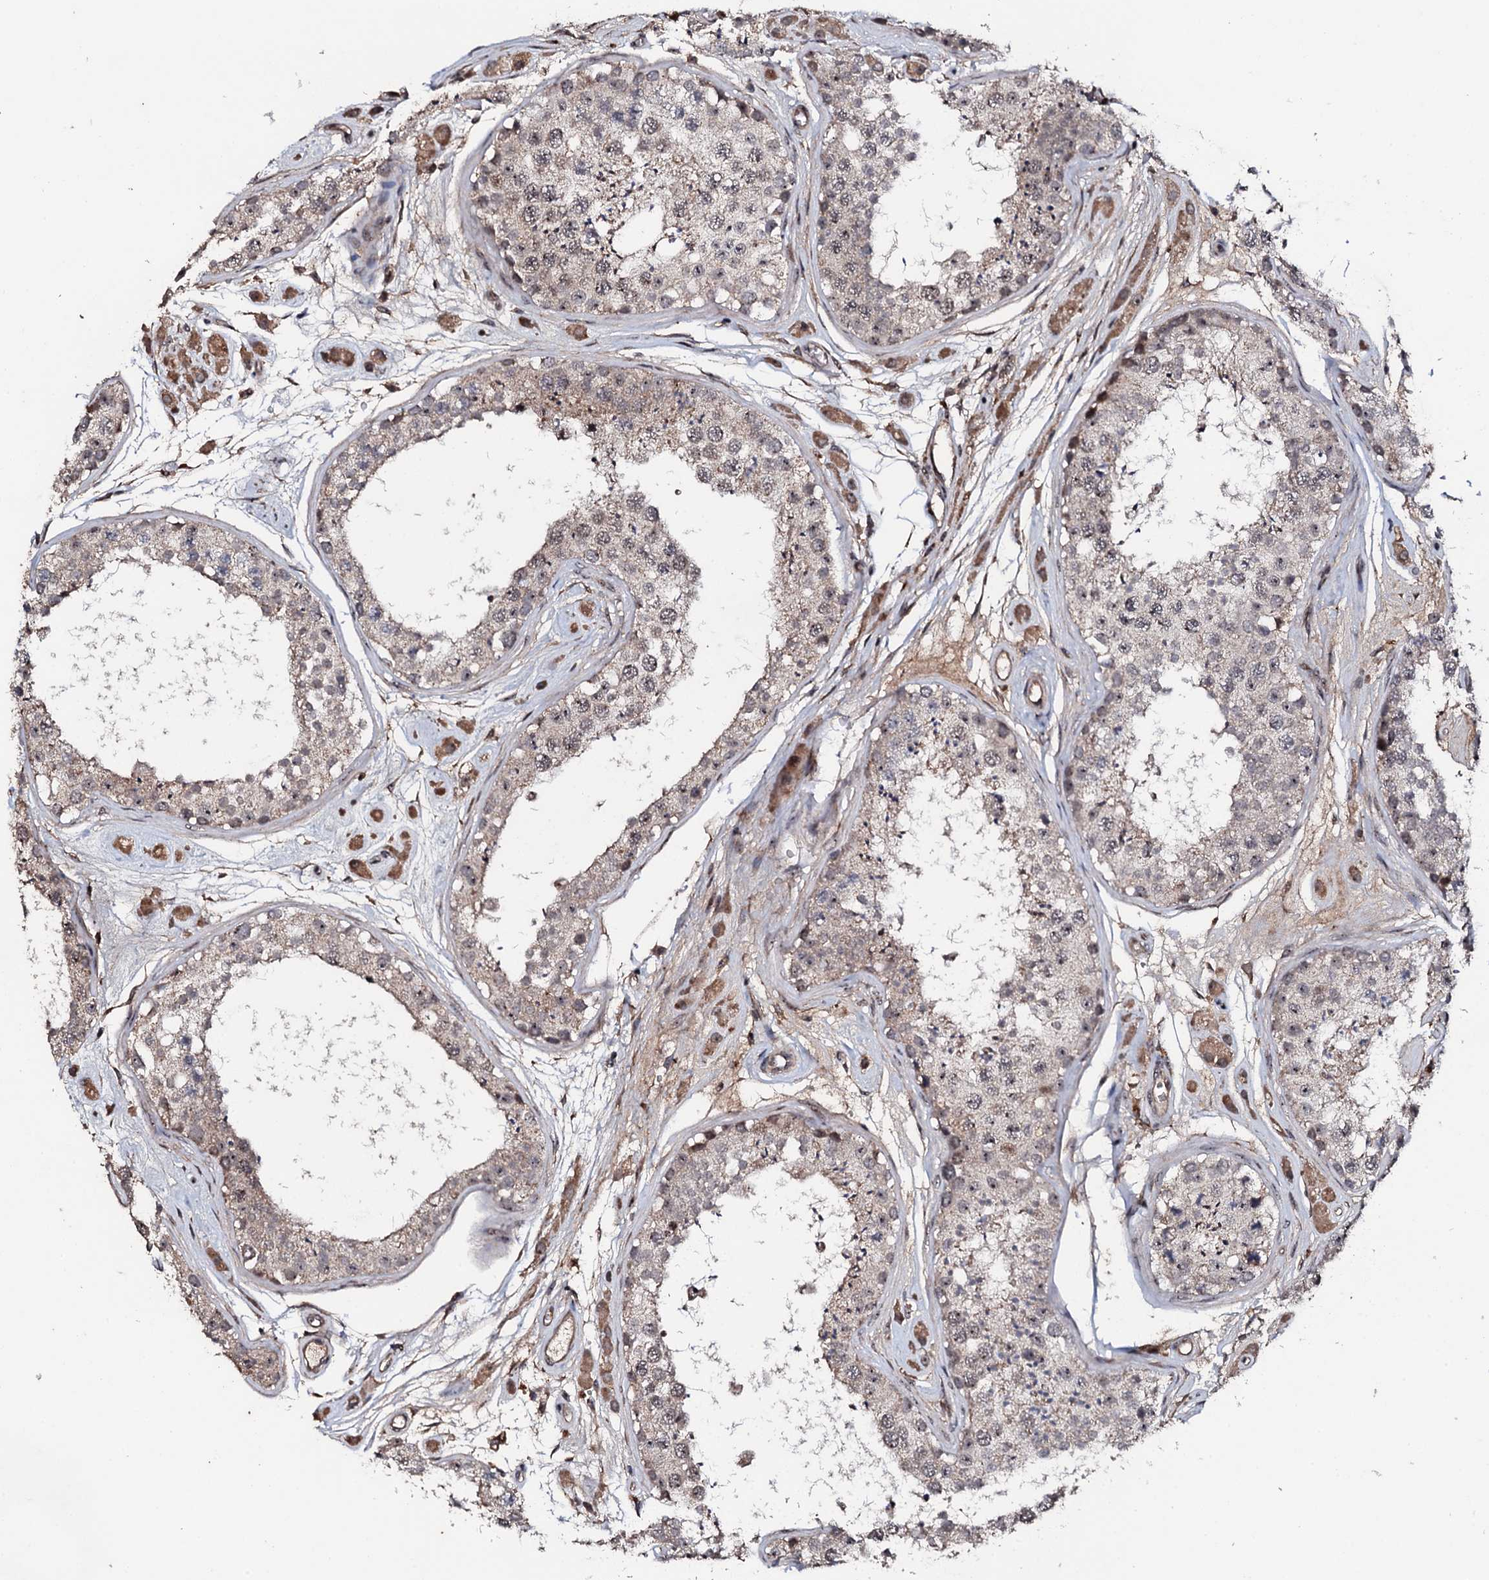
{"staining": {"intensity": "moderate", "quantity": "<25%", "location": "nuclear"}, "tissue": "testis", "cell_type": "Cells in seminiferous ducts", "image_type": "normal", "snomed": [{"axis": "morphology", "description": "Normal tissue, NOS"}, {"axis": "topography", "description": "Testis"}], "caption": "The immunohistochemical stain highlights moderate nuclear staining in cells in seminiferous ducts of normal testis. The protein is stained brown, and the nuclei are stained in blue (DAB IHC with brightfield microscopy, high magnification).", "gene": "FAM111A", "patient": {"sex": "male", "age": 25}}